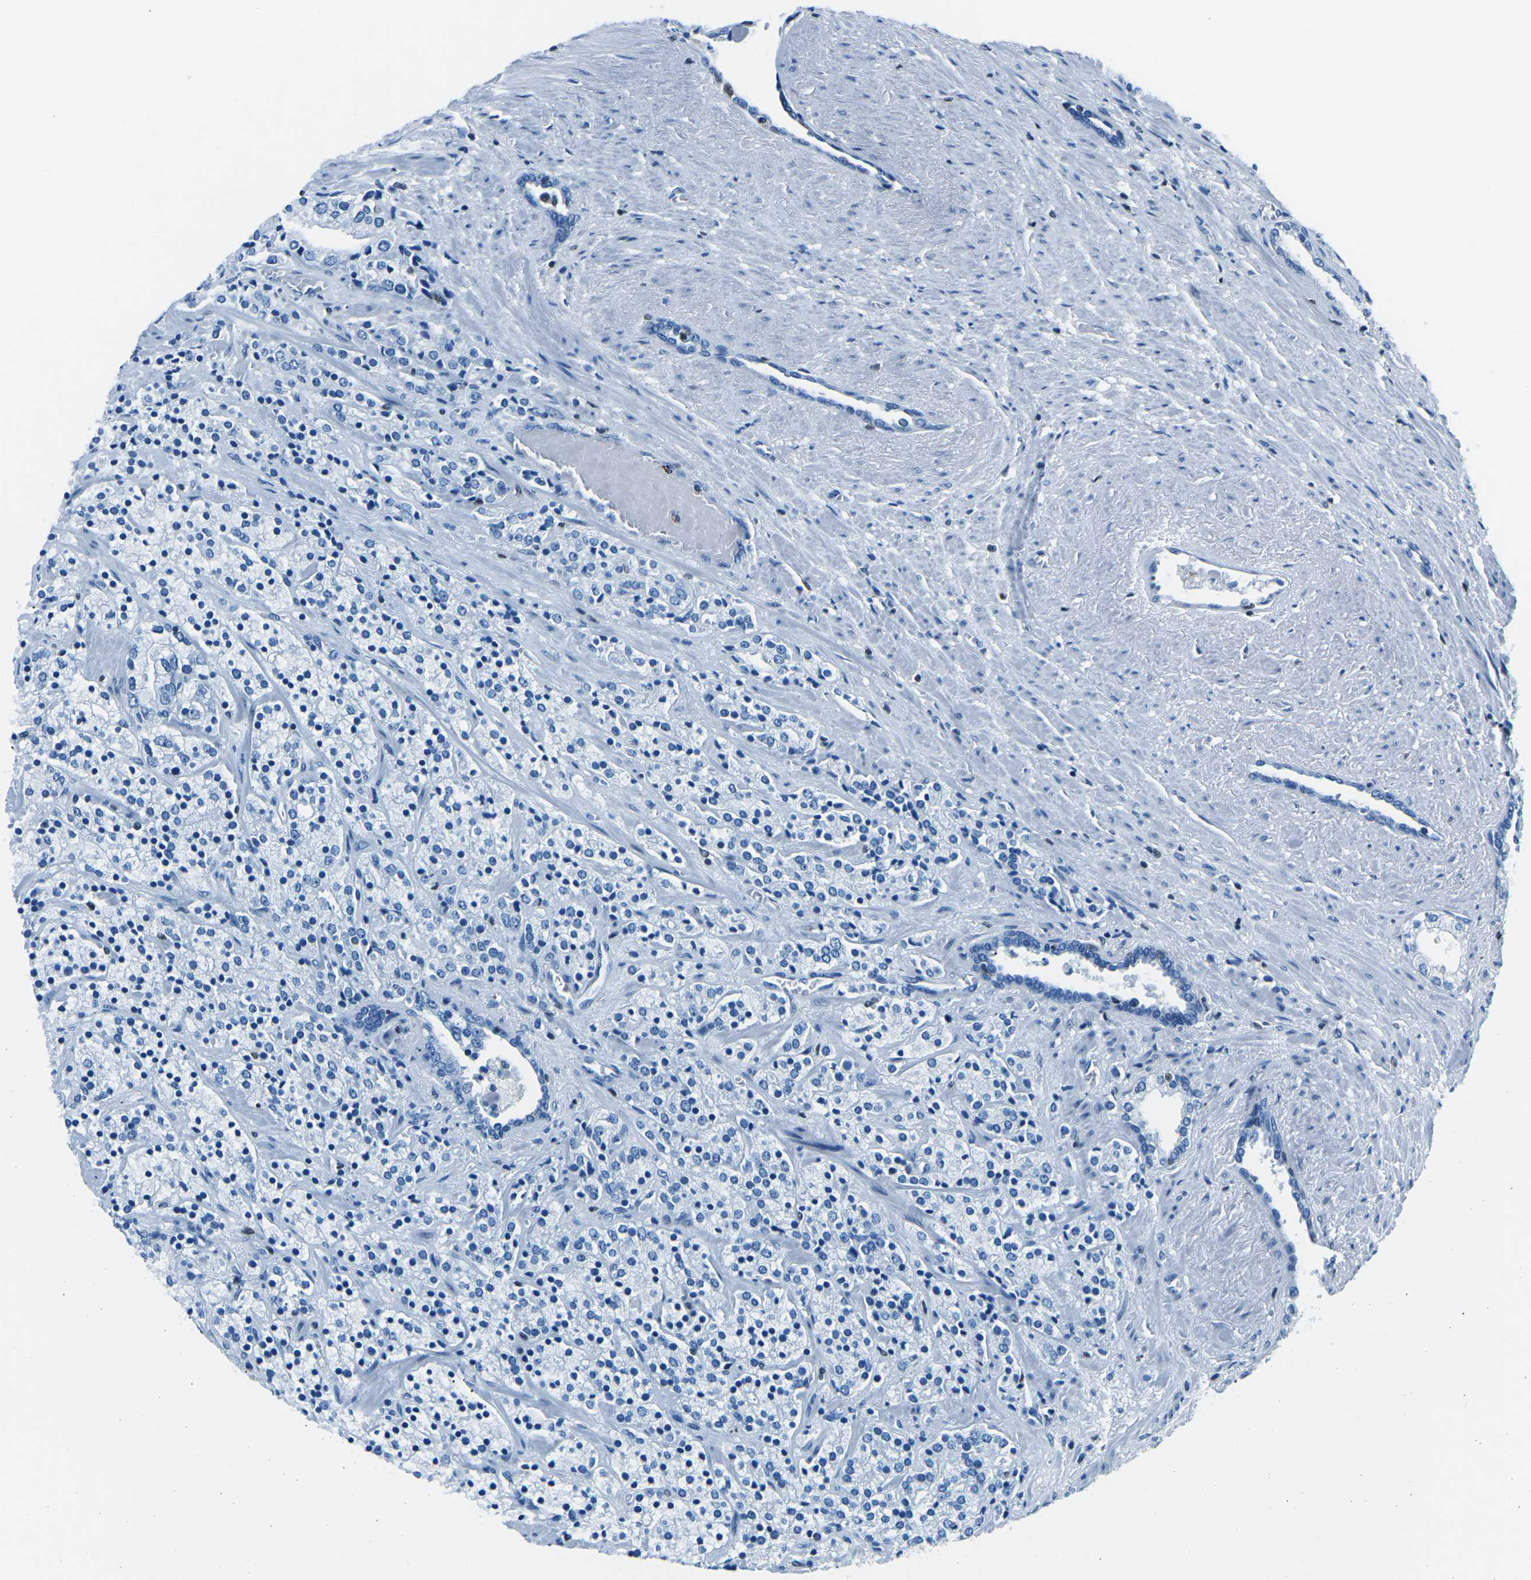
{"staining": {"intensity": "negative", "quantity": "none", "location": "none"}, "tissue": "prostate cancer", "cell_type": "Tumor cells", "image_type": "cancer", "snomed": [{"axis": "morphology", "description": "Adenocarcinoma, High grade"}, {"axis": "topography", "description": "Prostate"}], "caption": "The immunohistochemistry image has no significant positivity in tumor cells of adenocarcinoma (high-grade) (prostate) tissue.", "gene": "CELF2", "patient": {"sex": "male", "age": 71}}